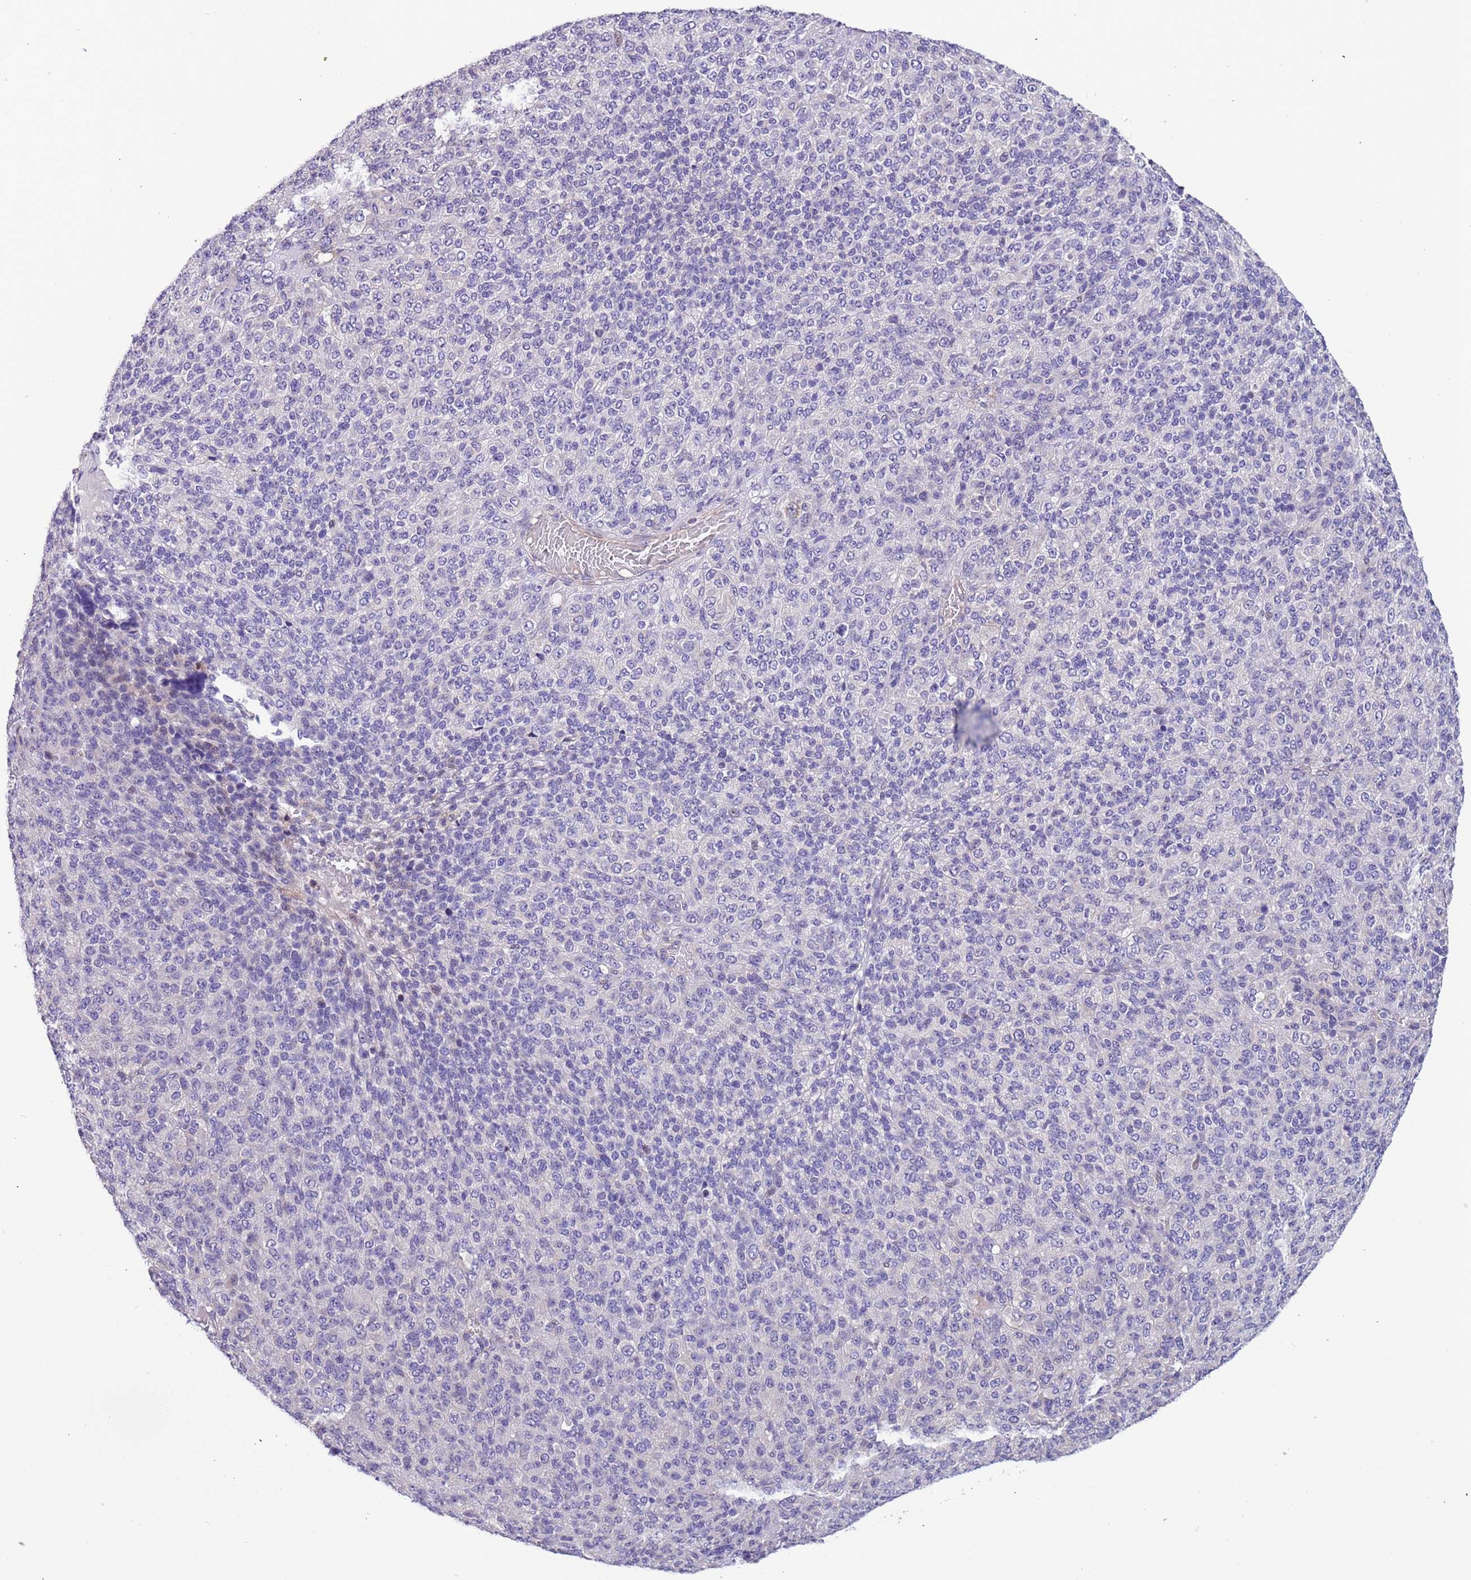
{"staining": {"intensity": "negative", "quantity": "none", "location": "none"}, "tissue": "melanoma", "cell_type": "Tumor cells", "image_type": "cancer", "snomed": [{"axis": "morphology", "description": "Malignant melanoma, Metastatic site"}, {"axis": "topography", "description": "Brain"}], "caption": "Protein analysis of melanoma exhibits no significant positivity in tumor cells. The staining is performed using DAB brown chromogen with nuclei counter-stained in using hematoxylin.", "gene": "PLEKHH1", "patient": {"sex": "female", "age": 56}}